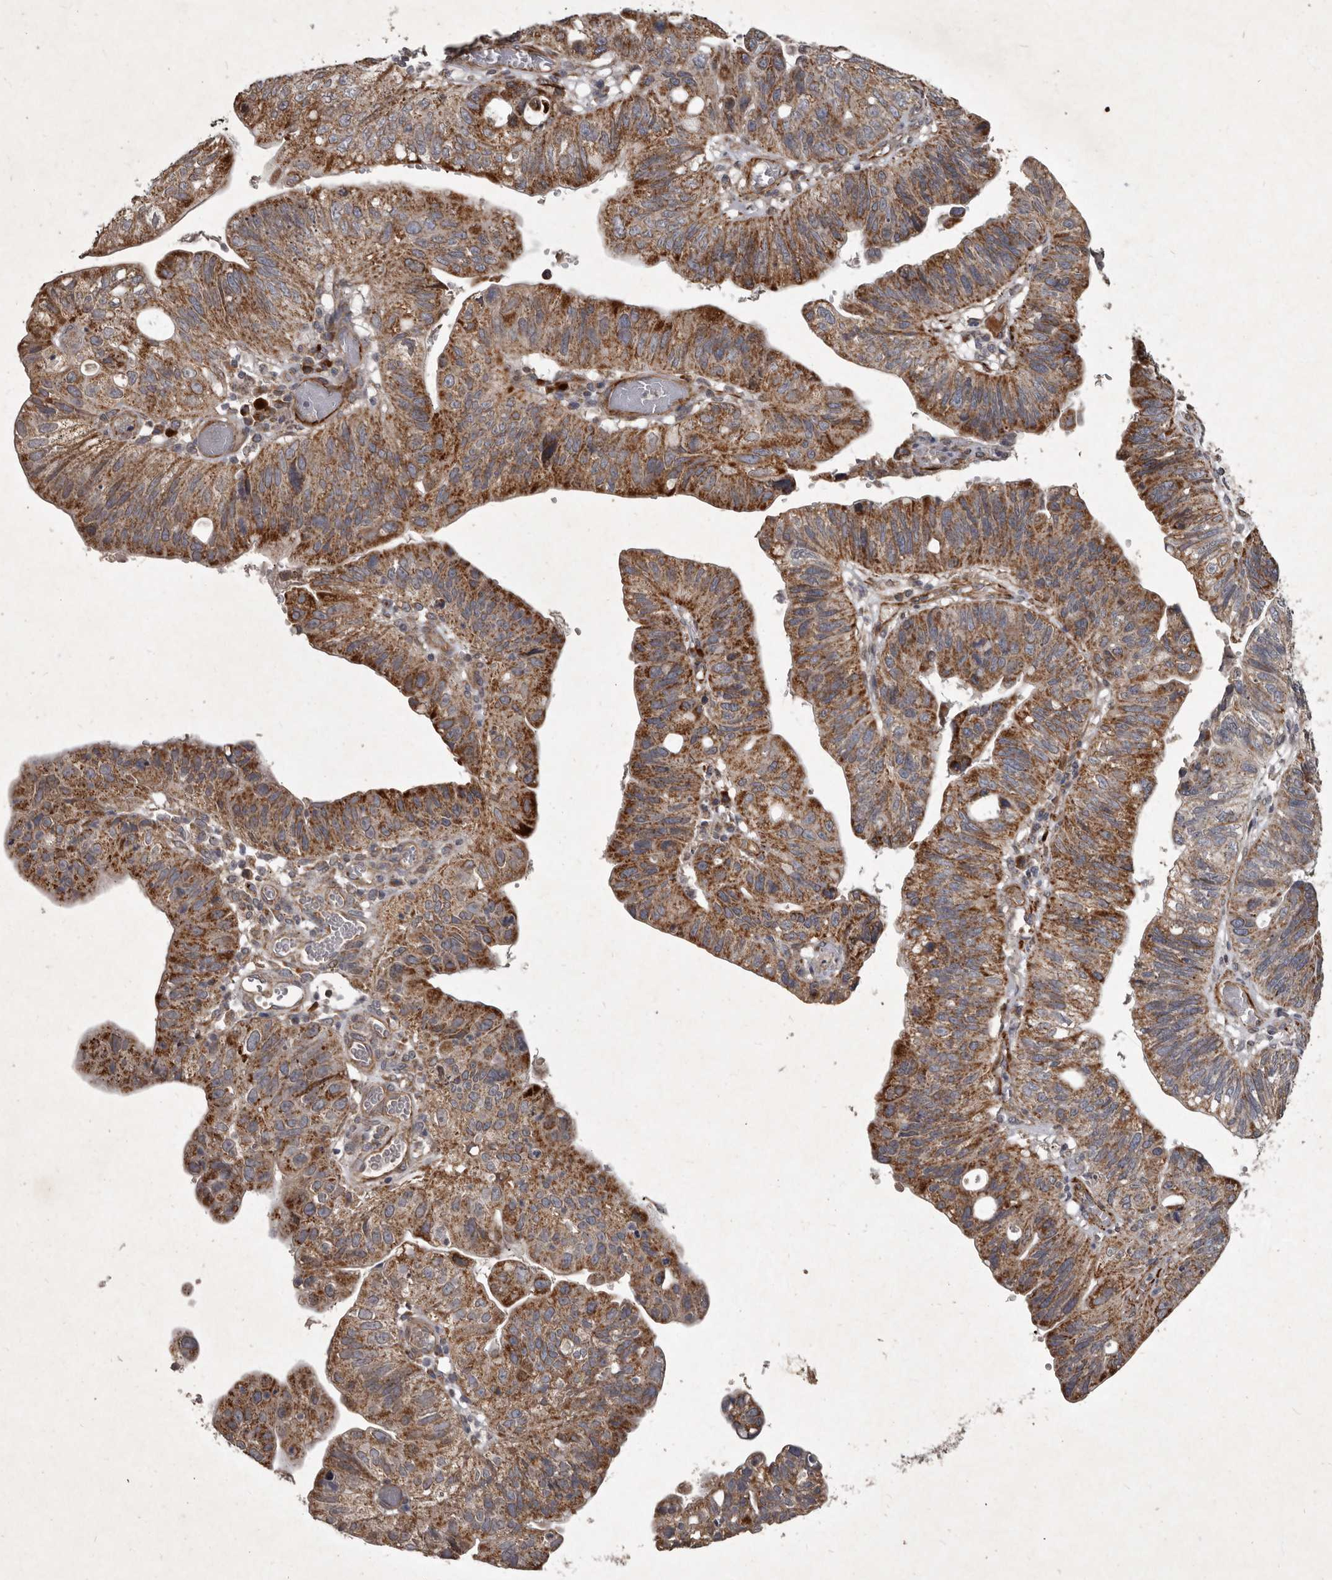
{"staining": {"intensity": "moderate", "quantity": ">75%", "location": "cytoplasmic/membranous"}, "tissue": "stomach cancer", "cell_type": "Tumor cells", "image_type": "cancer", "snomed": [{"axis": "morphology", "description": "Adenocarcinoma, NOS"}, {"axis": "topography", "description": "Stomach"}], "caption": "Tumor cells exhibit medium levels of moderate cytoplasmic/membranous expression in approximately >75% of cells in stomach adenocarcinoma.", "gene": "MRPS15", "patient": {"sex": "male", "age": 59}}